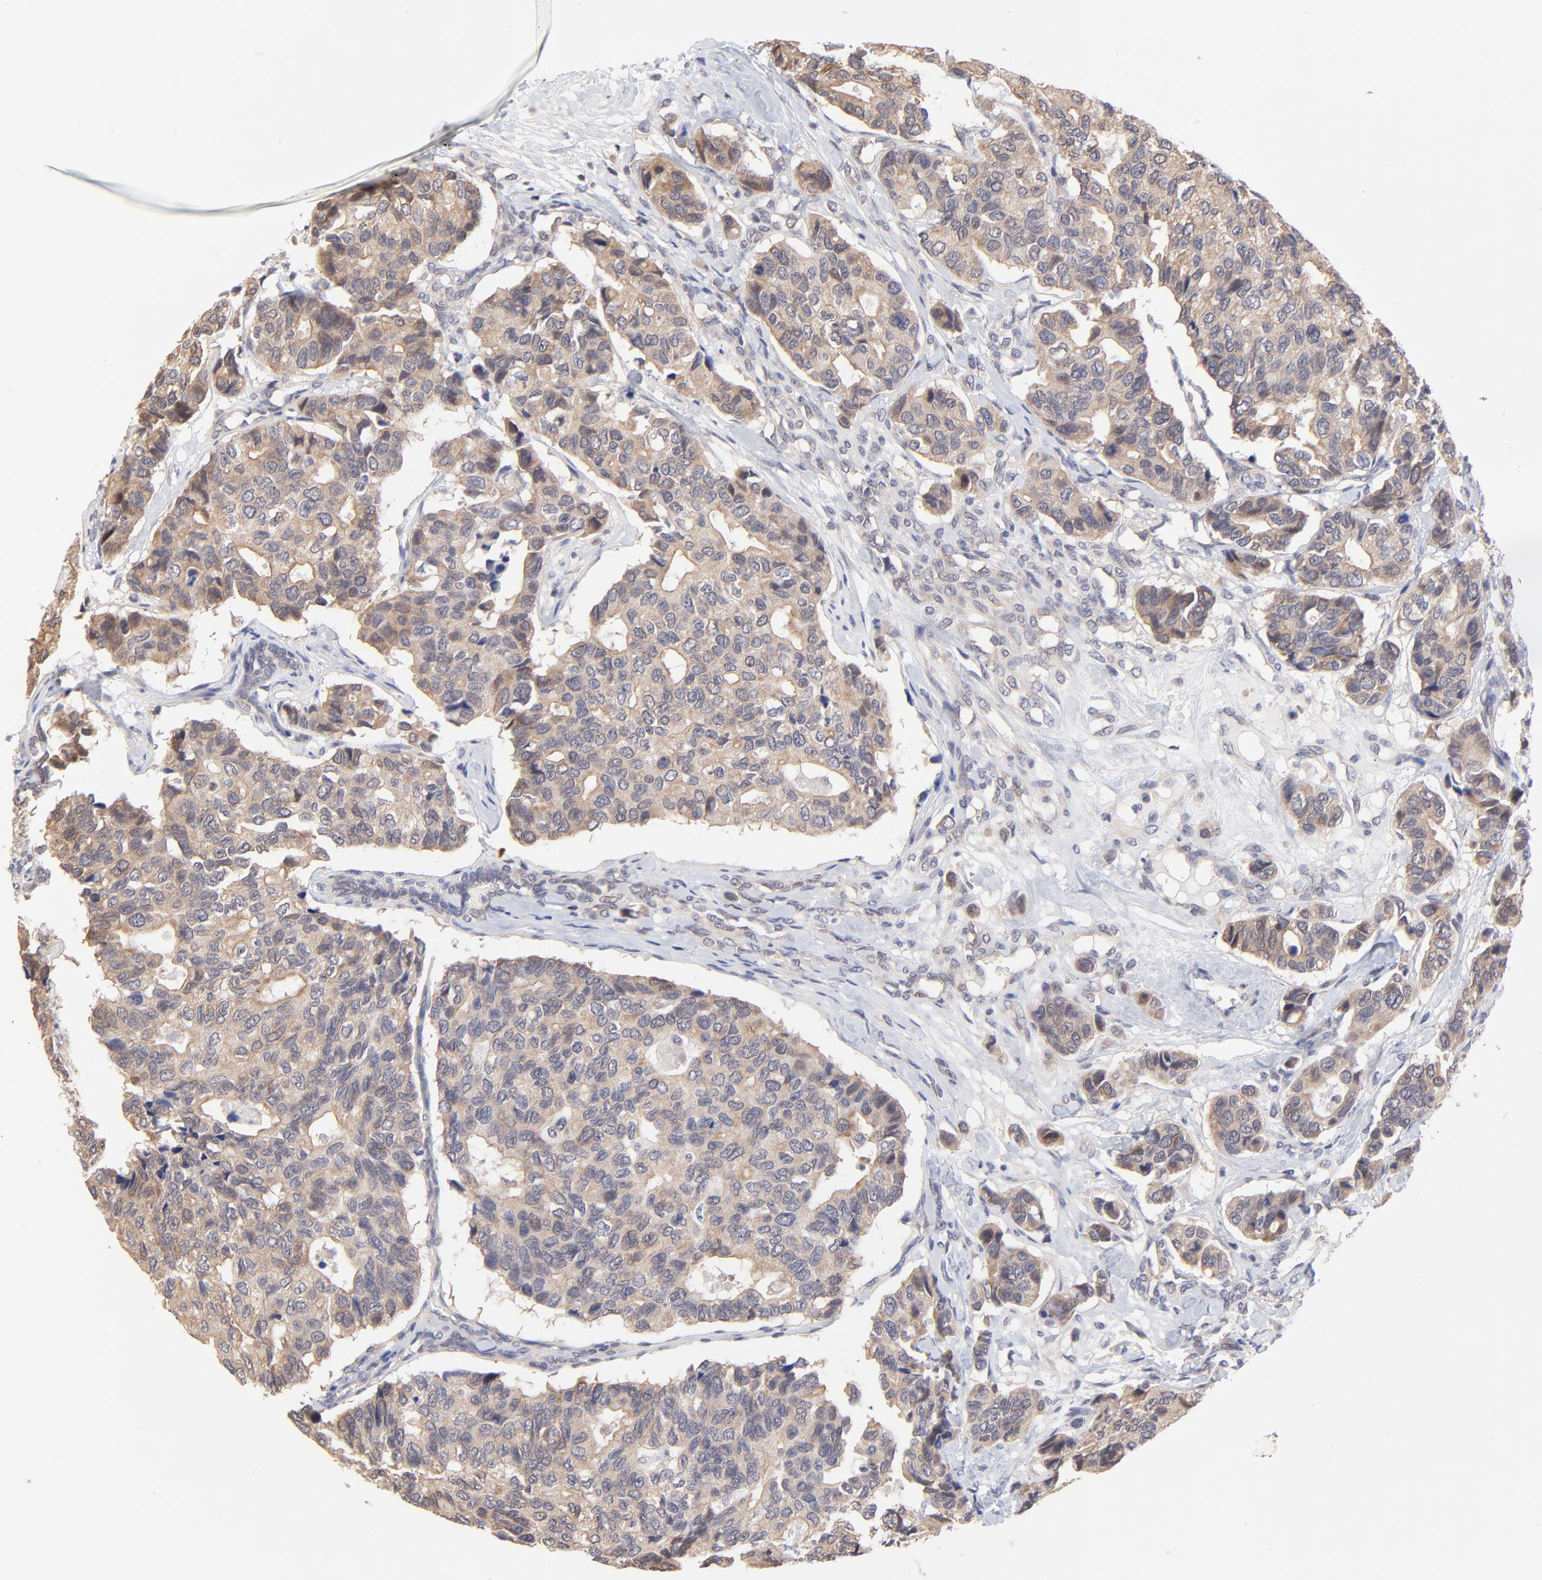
{"staining": {"intensity": "moderate", "quantity": ">75%", "location": "cytoplasmic/membranous"}, "tissue": "breast cancer", "cell_type": "Tumor cells", "image_type": "cancer", "snomed": [{"axis": "morphology", "description": "Duct carcinoma"}, {"axis": "topography", "description": "Breast"}], "caption": "Moderate cytoplasmic/membranous protein expression is present in about >75% of tumor cells in intraductal carcinoma (breast).", "gene": "FBXO8", "patient": {"sex": "female", "age": 69}}